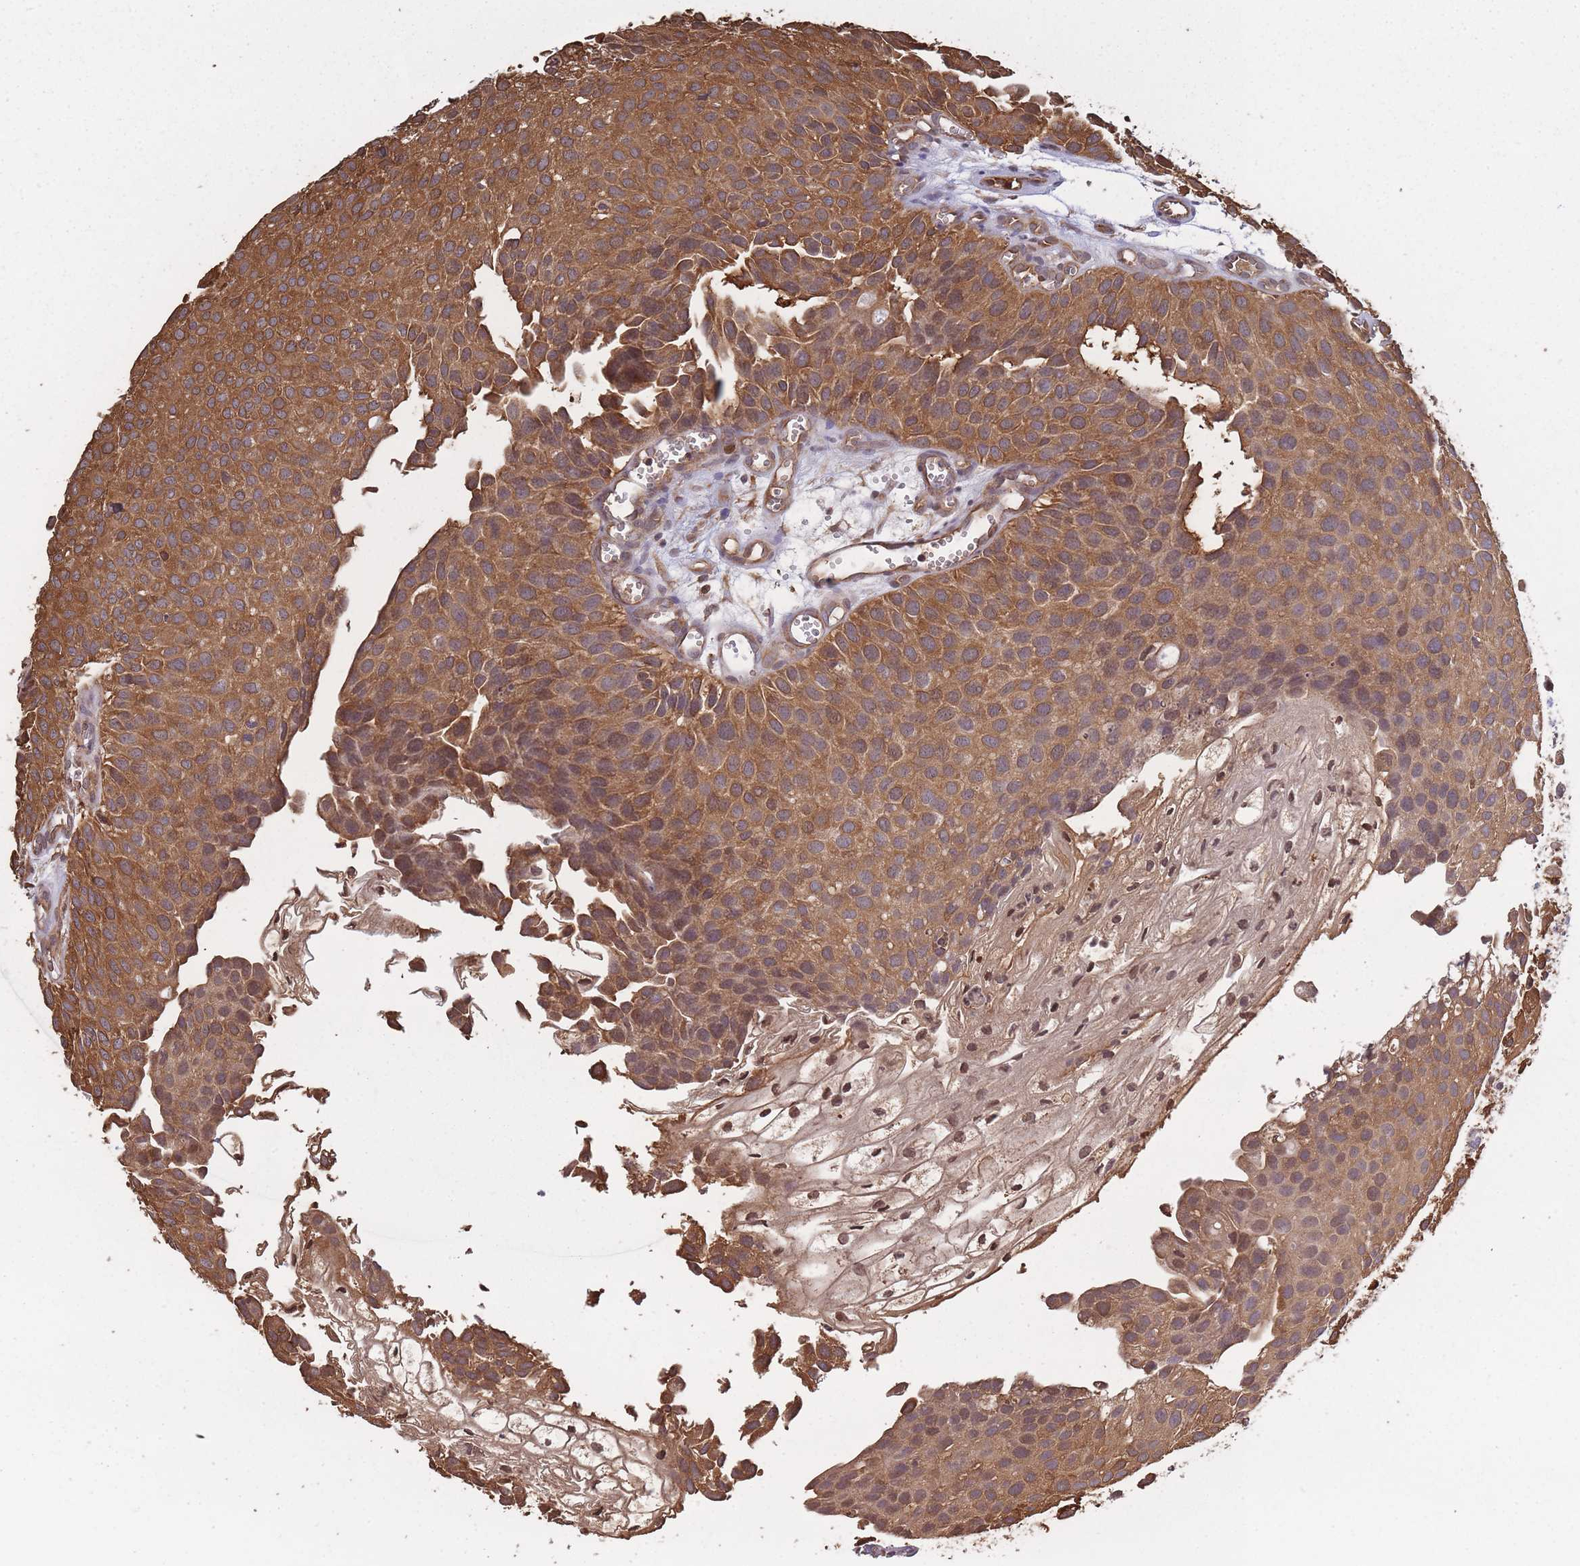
{"staining": {"intensity": "moderate", "quantity": ">75%", "location": "cytoplasmic/membranous"}, "tissue": "urothelial cancer", "cell_type": "Tumor cells", "image_type": "cancer", "snomed": [{"axis": "morphology", "description": "Urothelial carcinoma, Low grade"}, {"axis": "topography", "description": "Urinary bladder"}], "caption": "Immunohistochemistry (IHC) of human low-grade urothelial carcinoma shows medium levels of moderate cytoplasmic/membranous staining in about >75% of tumor cells. The protein of interest is stained brown, and the nuclei are stained in blue (DAB (3,3'-diaminobenzidine) IHC with brightfield microscopy, high magnification).", "gene": "ARL13B", "patient": {"sex": "male", "age": 88}}